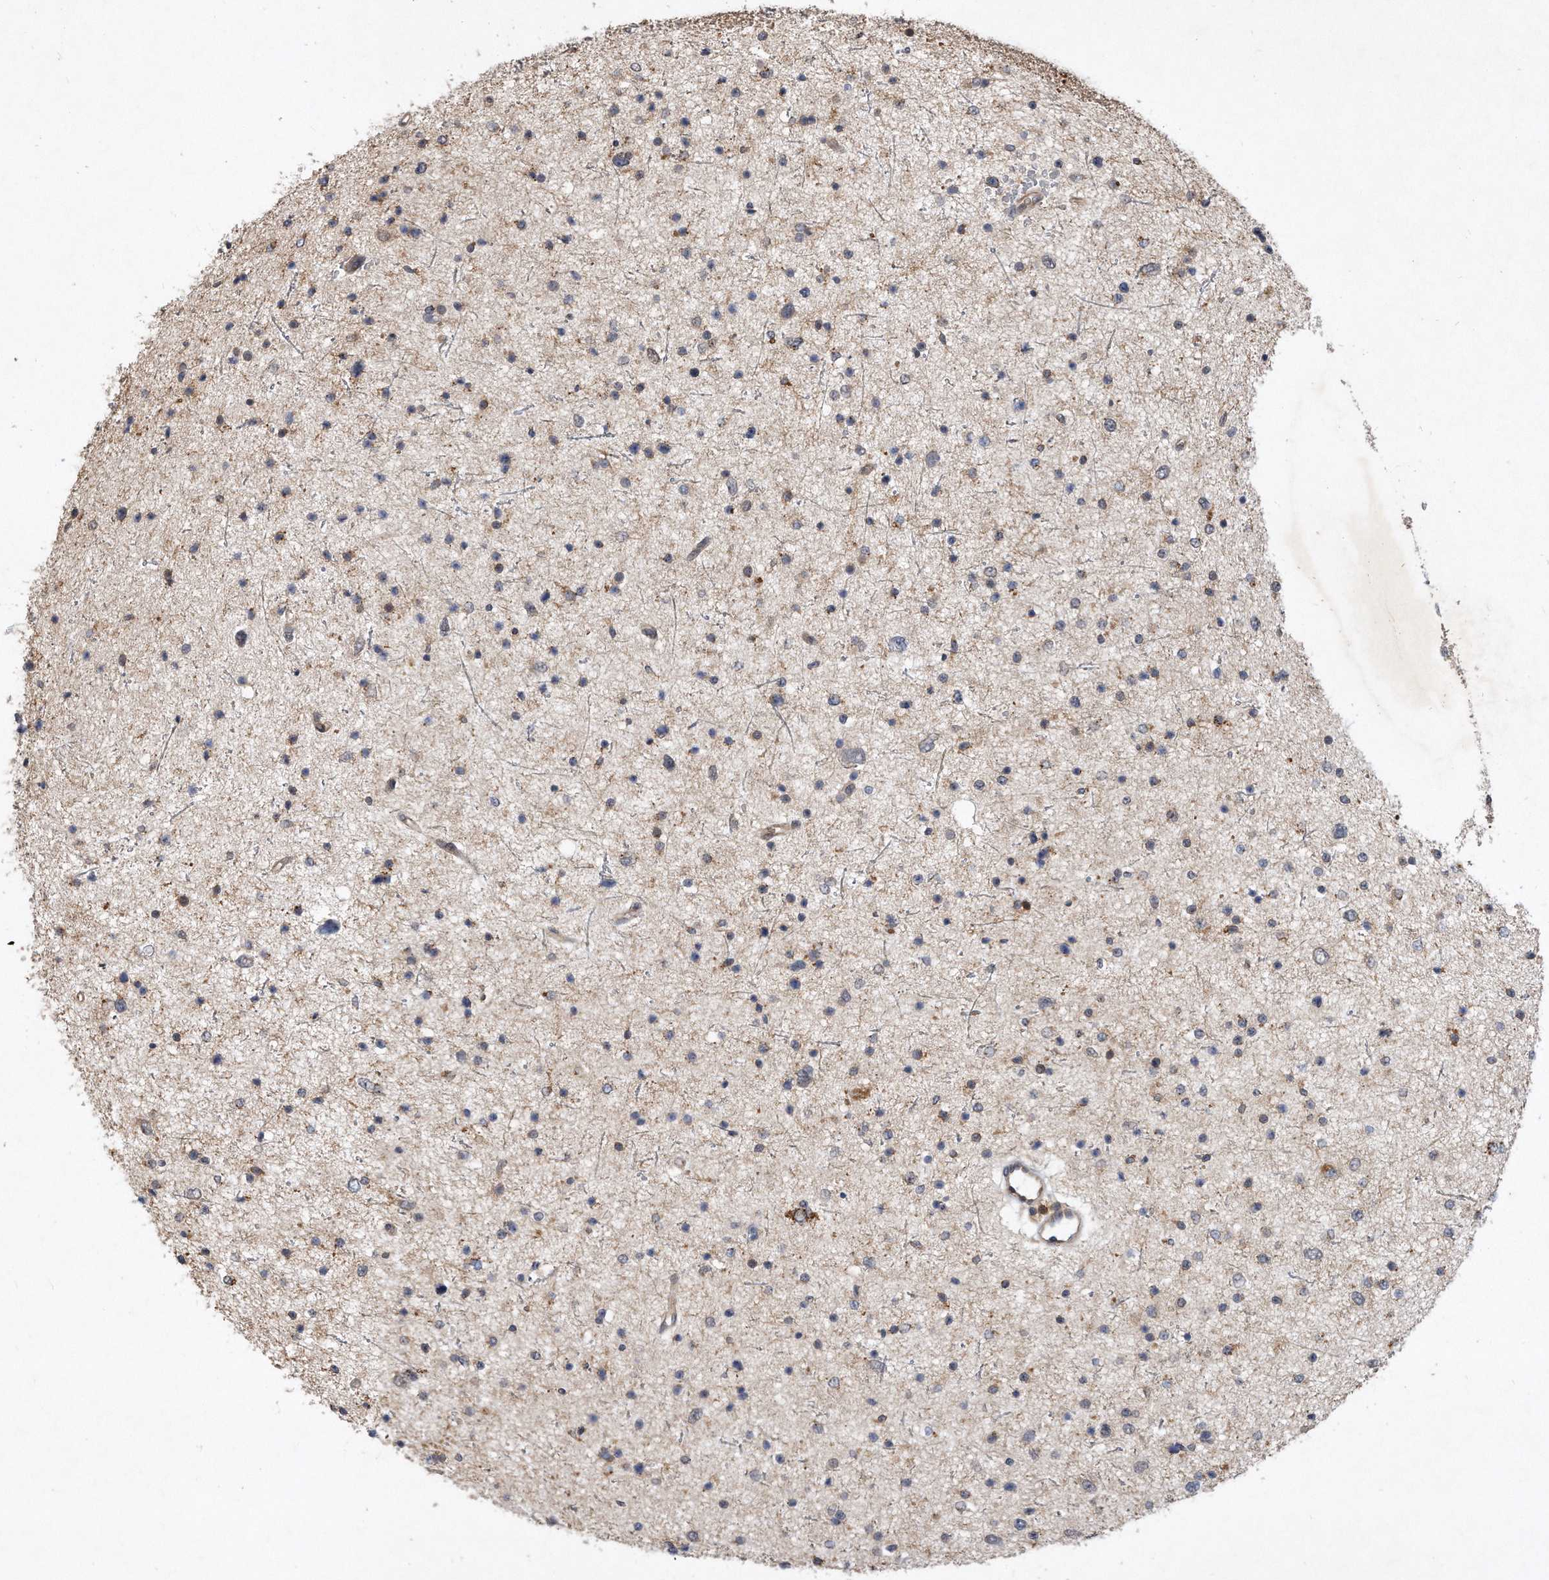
{"staining": {"intensity": "weak", "quantity": "25%-75%", "location": "cytoplasmic/membranous"}, "tissue": "glioma", "cell_type": "Tumor cells", "image_type": "cancer", "snomed": [{"axis": "morphology", "description": "Glioma, malignant, Low grade"}, {"axis": "topography", "description": "Brain"}], "caption": "DAB (3,3'-diaminobenzidine) immunohistochemical staining of human malignant low-grade glioma demonstrates weak cytoplasmic/membranous protein positivity in about 25%-75% of tumor cells. (IHC, brightfield microscopy, high magnification).", "gene": "PGBD2", "patient": {"sex": "female", "age": 37}}